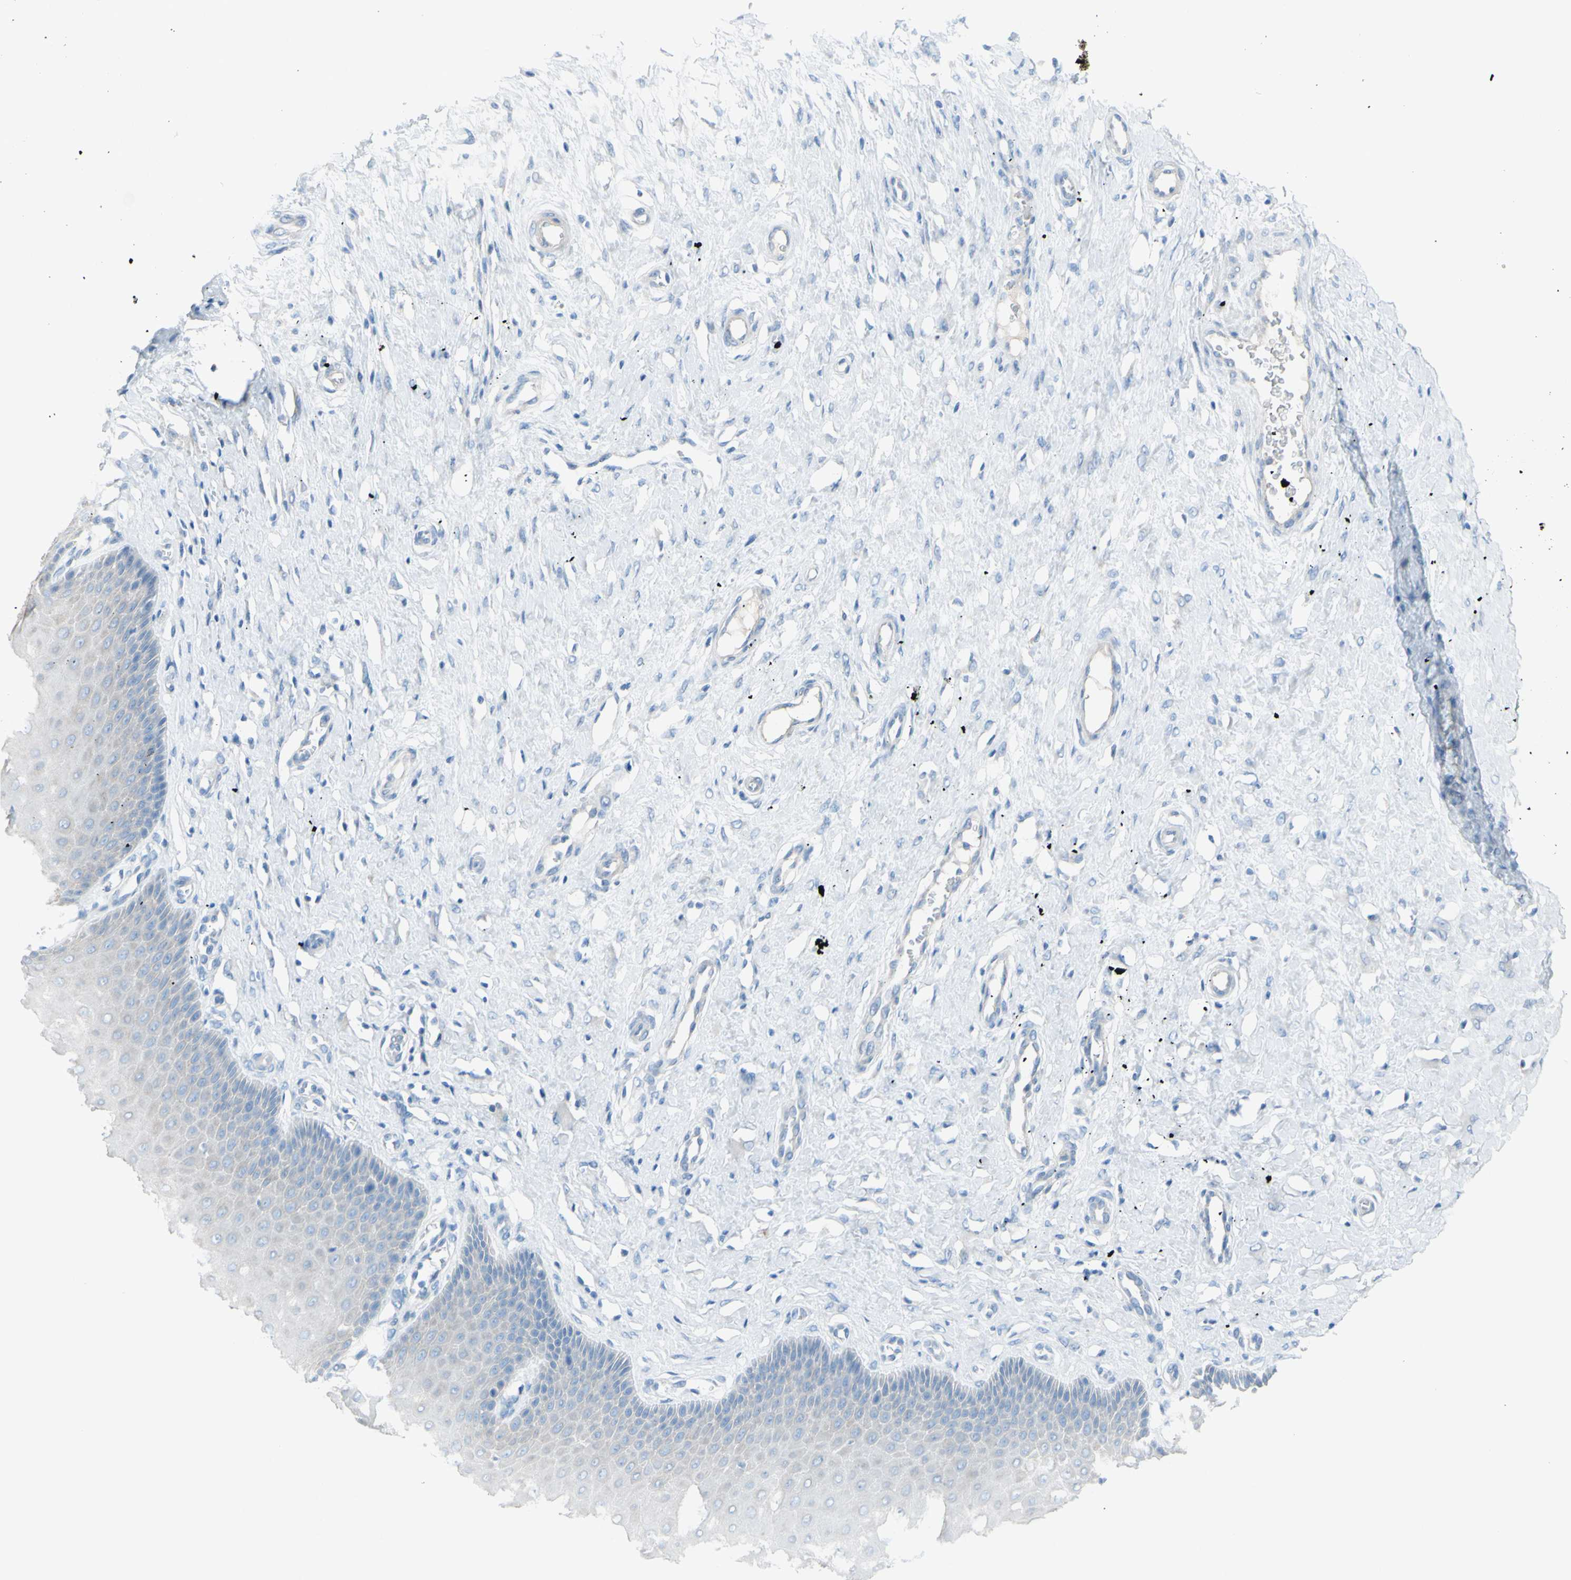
{"staining": {"intensity": "negative", "quantity": "none", "location": "none"}, "tissue": "cervix", "cell_type": "Glandular cells", "image_type": "normal", "snomed": [{"axis": "morphology", "description": "Normal tissue, NOS"}, {"axis": "topography", "description": "Cervix"}], "caption": "Immunohistochemistry (IHC) histopathology image of benign cervix stained for a protein (brown), which reveals no expression in glandular cells. (DAB (3,3'-diaminobenzidine) IHC visualized using brightfield microscopy, high magnification).", "gene": "TFPI2", "patient": {"sex": "female", "age": 55}}